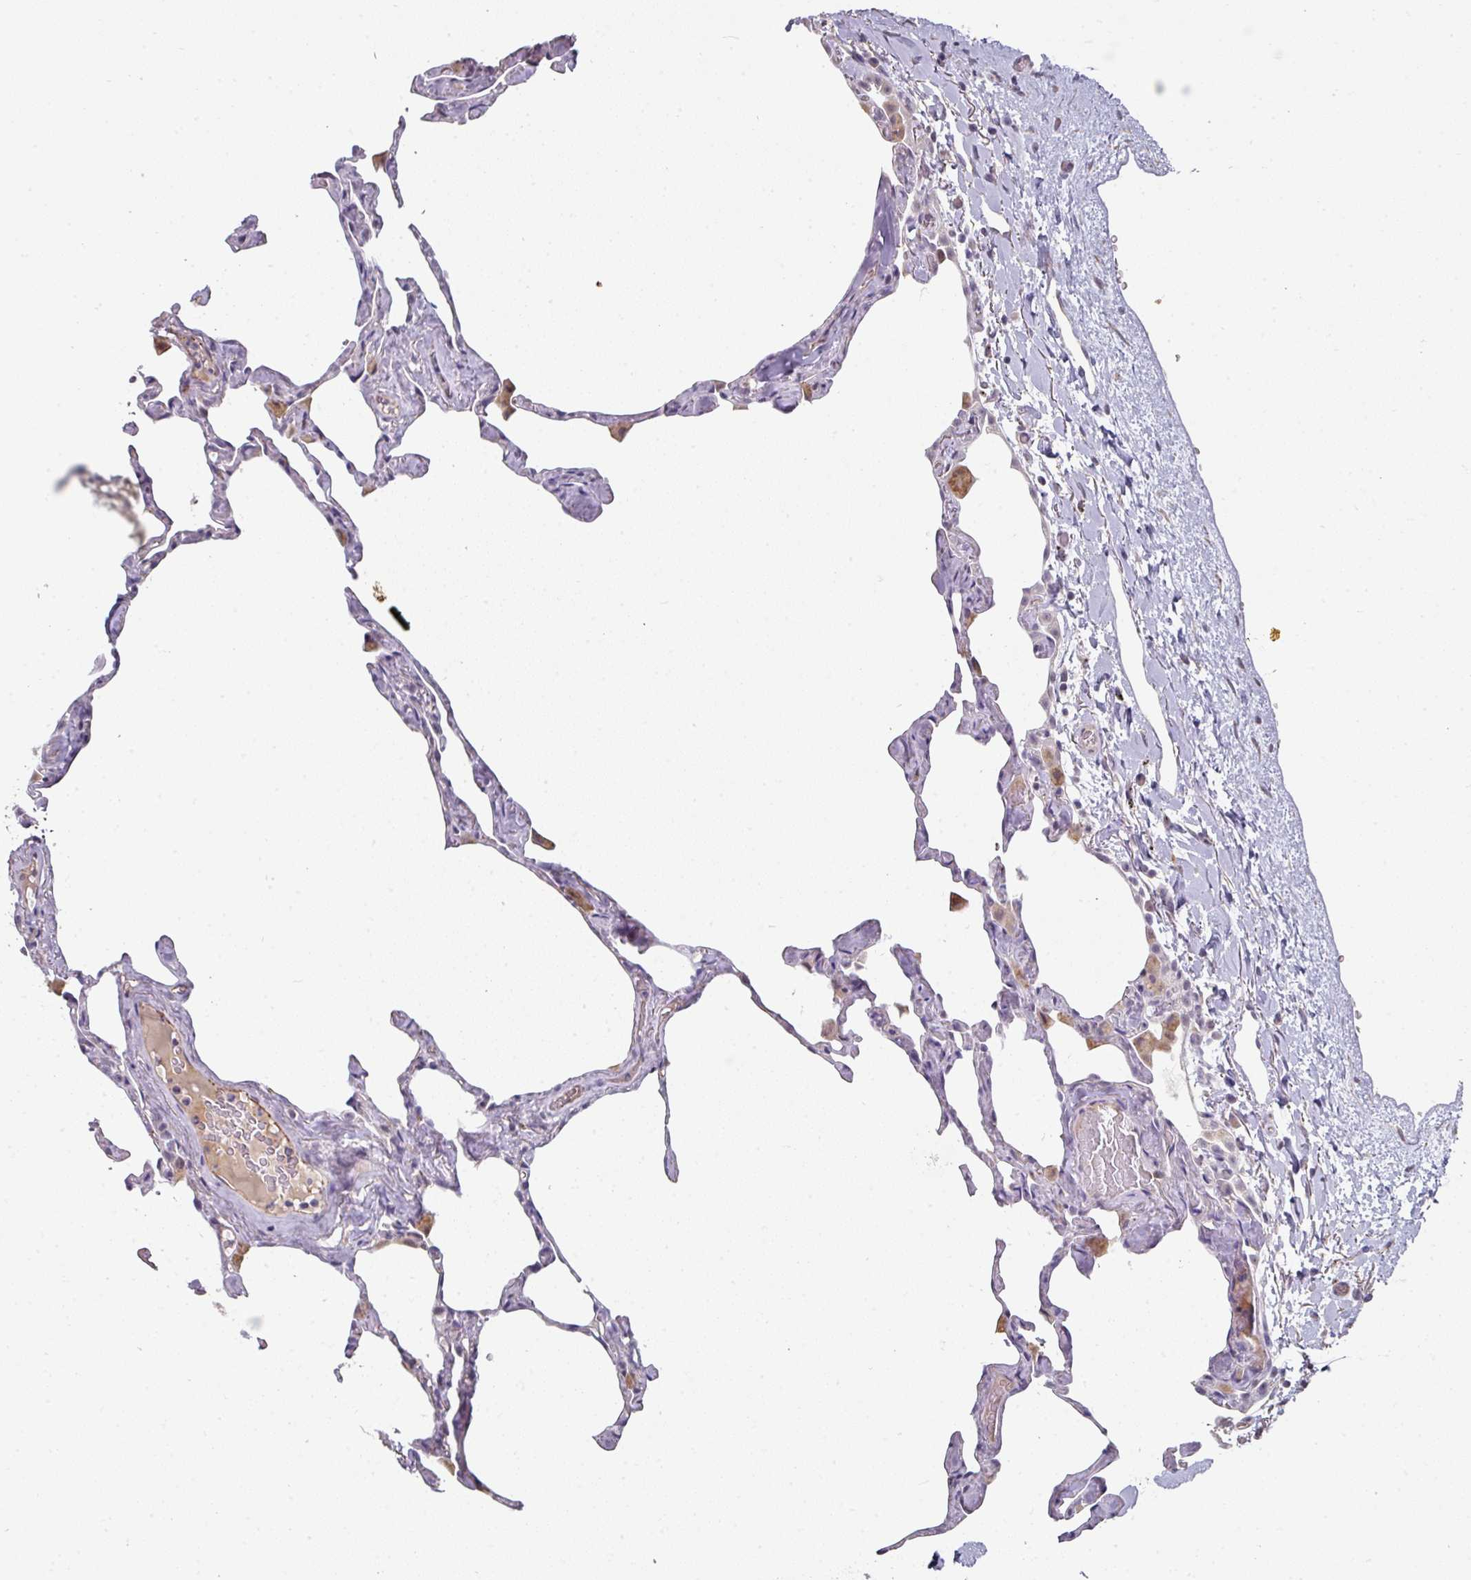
{"staining": {"intensity": "negative", "quantity": "none", "location": "none"}, "tissue": "lung", "cell_type": "Alveolar cells", "image_type": "normal", "snomed": [{"axis": "morphology", "description": "Normal tissue, NOS"}, {"axis": "topography", "description": "Lung"}], "caption": "Protein analysis of benign lung exhibits no significant positivity in alveolar cells.", "gene": "SIDT2", "patient": {"sex": "male", "age": 65}}